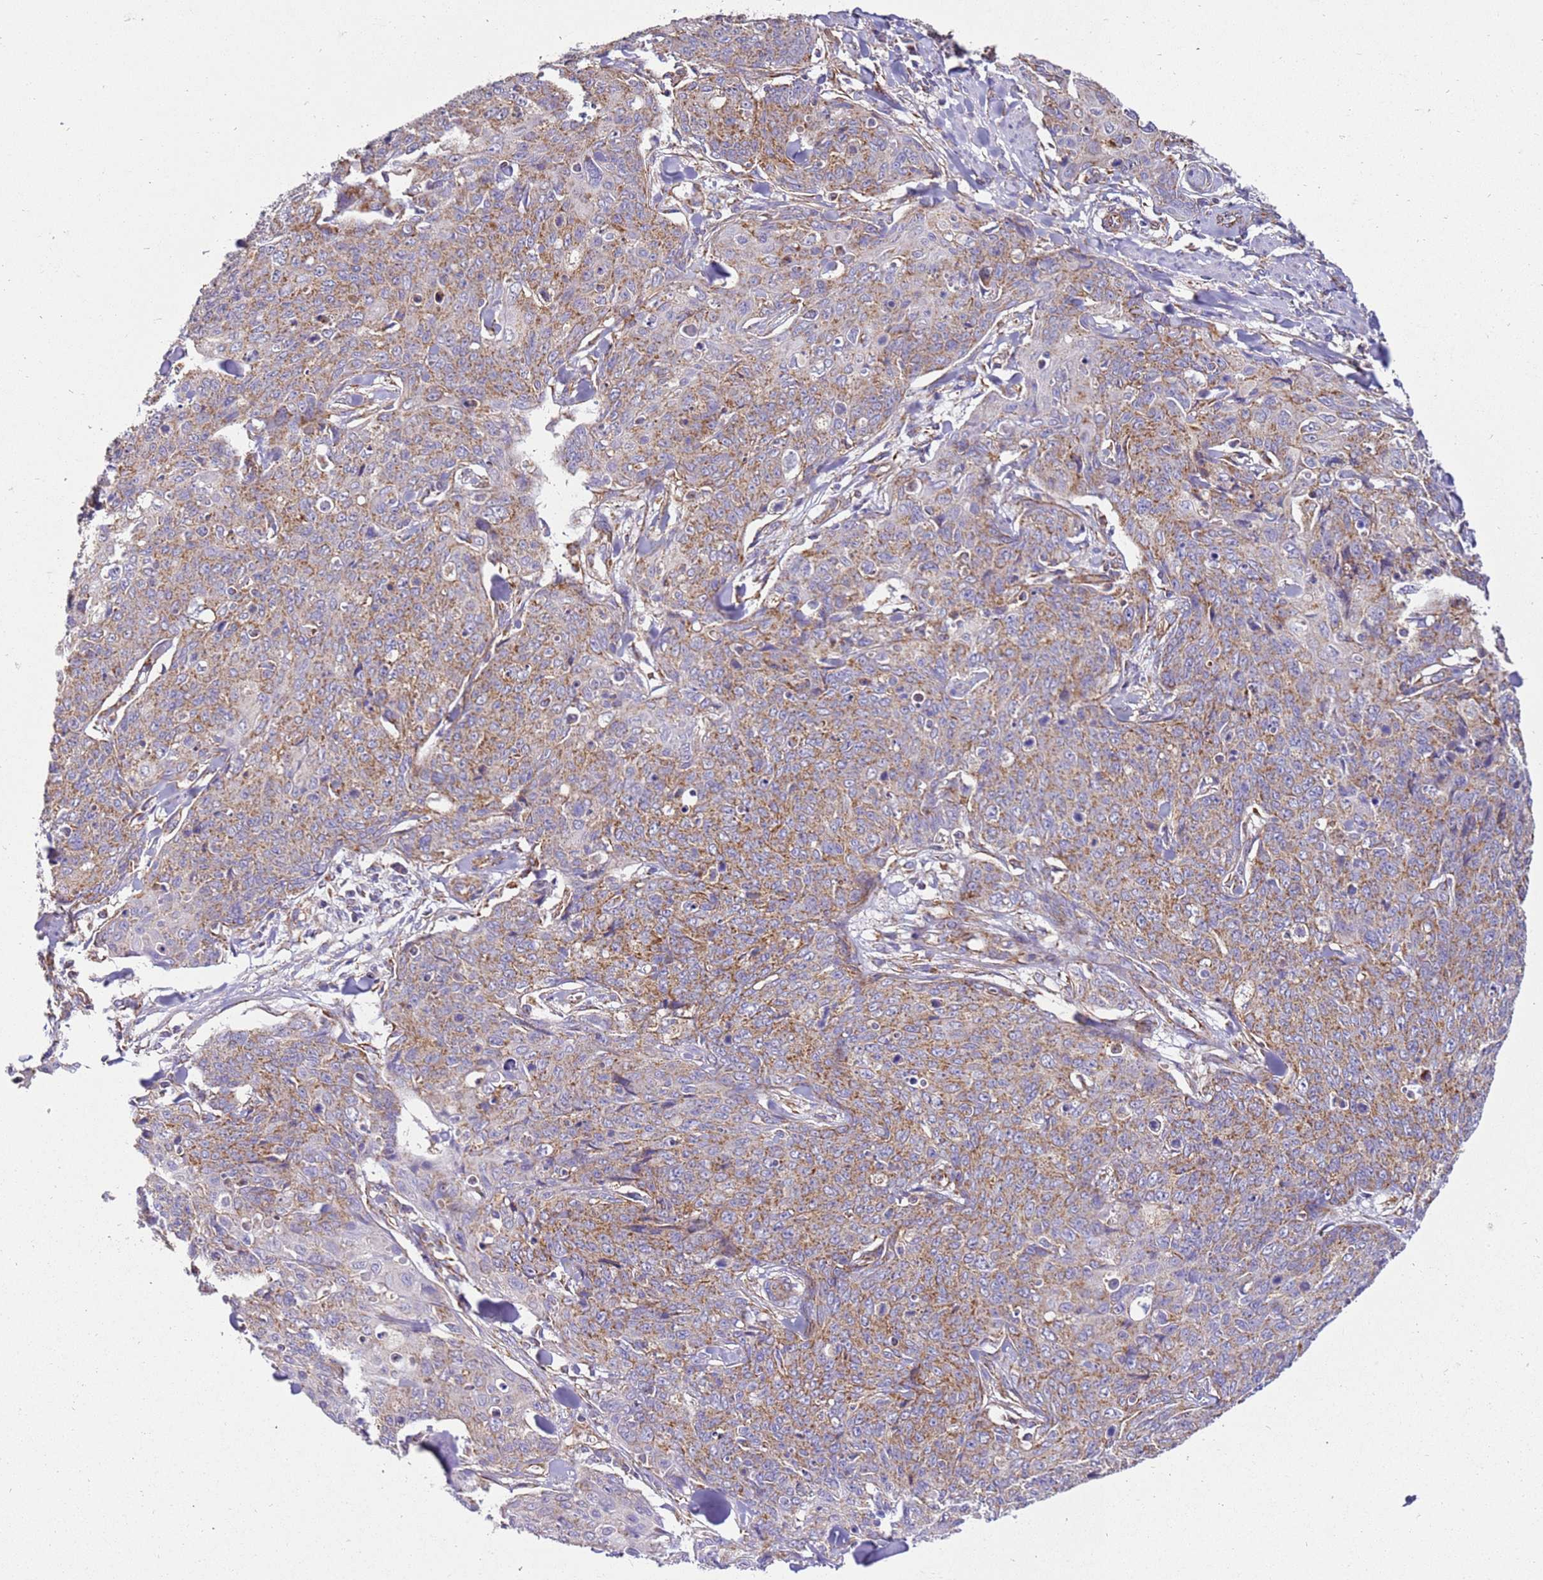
{"staining": {"intensity": "moderate", "quantity": "25%-75%", "location": "cytoplasmic/membranous"}, "tissue": "skin cancer", "cell_type": "Tumor cells", "image_type": "cancer", "snomed": [{"axis": "morphology", "description": "Squamous cell carcinoma, NOS"}, {"axis": "topography", "description": "Skin"}, {"axis": "topography", "description": "Vulva"}], "caption": "Immunohistochemistry (IHC) (DAB) staining of skin squamous cell carcinoma exhibits moderate cytoplasmic/membranous protein staining in about 25%-75% of tumor cells.", "gene": "MRPL20", "patient": {"sex": "female", "age": 85}}